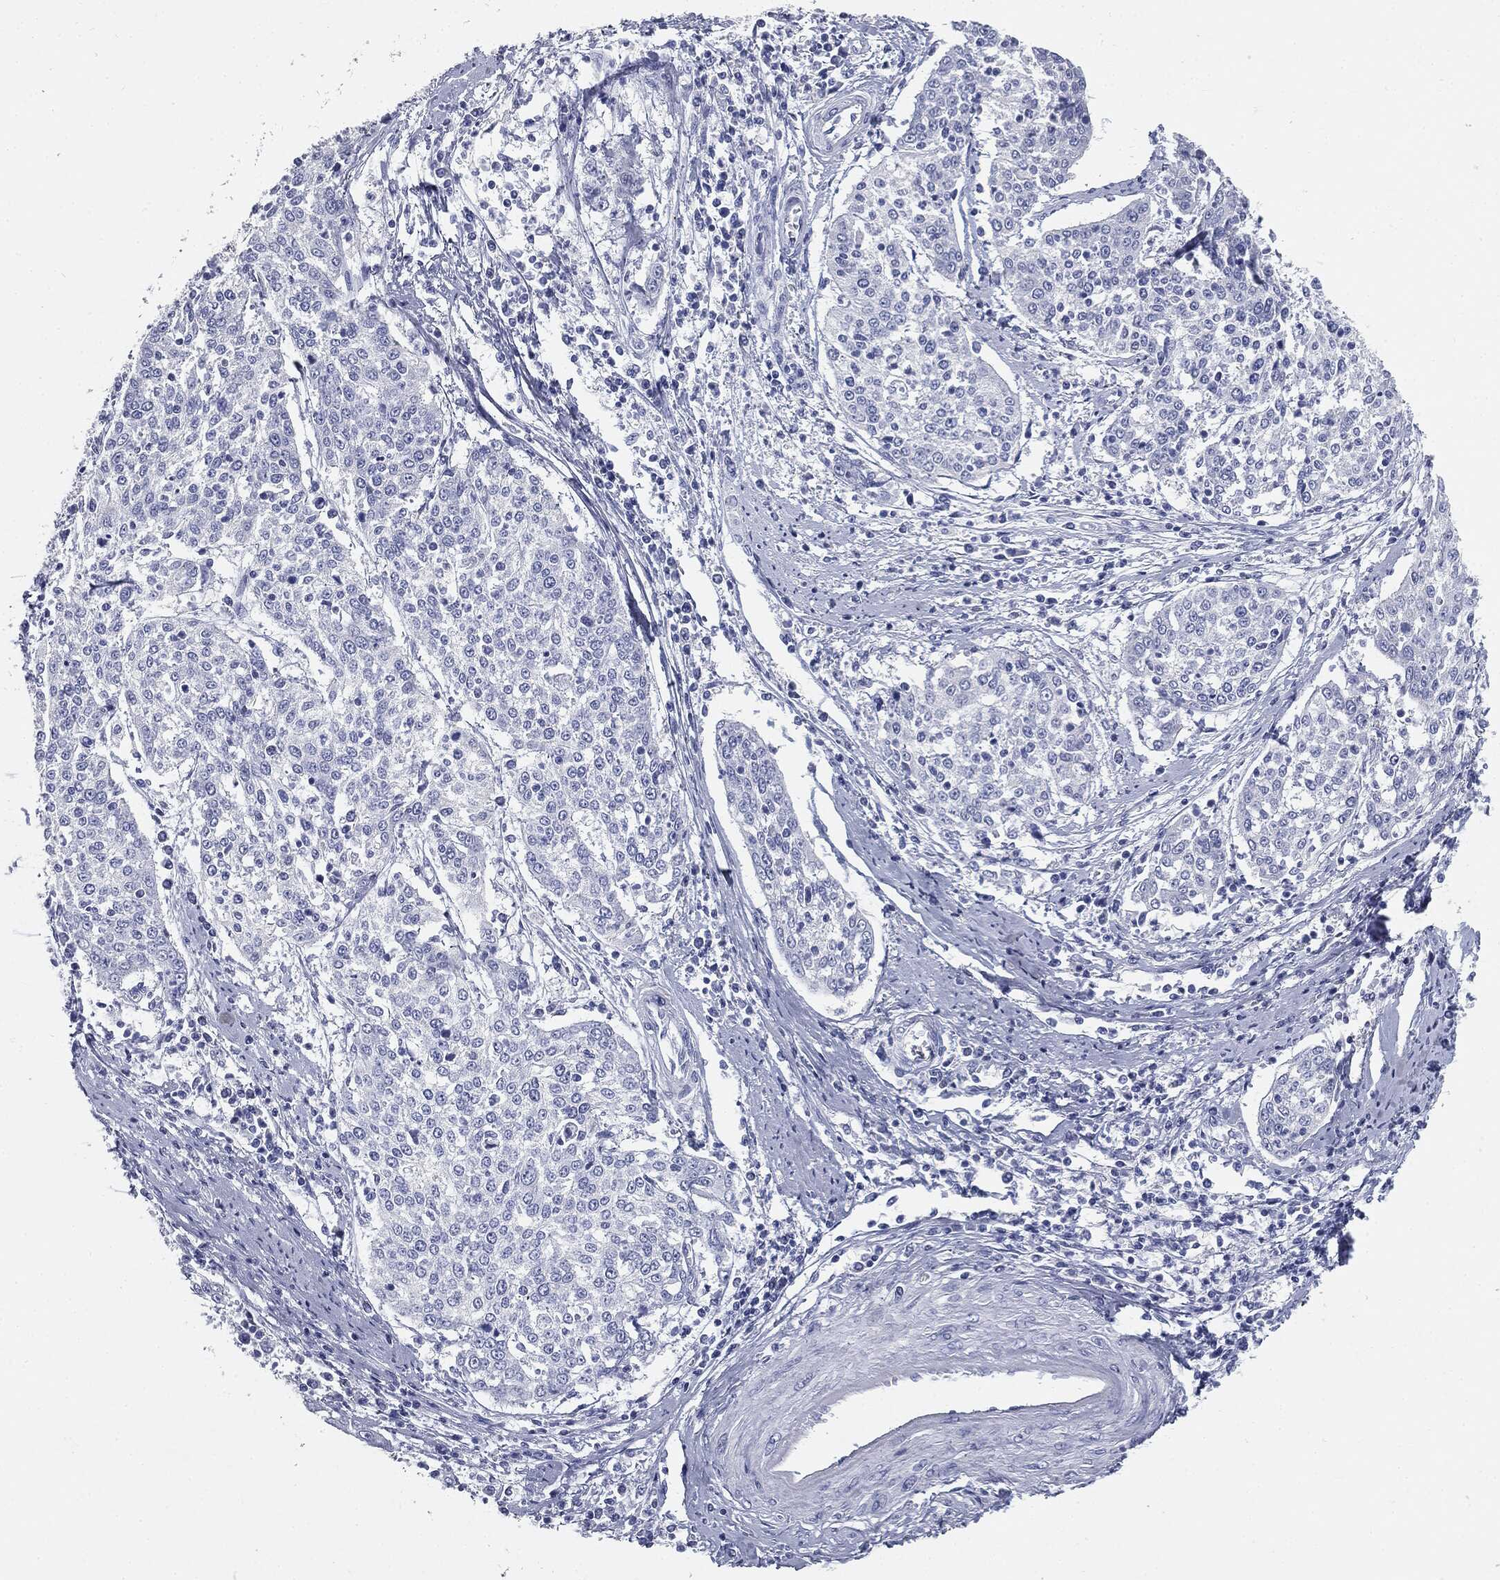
{"staining": {"intensity": "negative", "quantity": "none", "location": "none"}, "tissue": "cervical cancer", "cell_type": "Tumor cells", "image_type": "cancer", "snomed": [{"axis": "morphology", "description": "Squamous cell carcinoma, NOS"}, {"axis": "topography", "description": "Cervix"}], "caption": "Tumor cells are negative for protein expression in human cervical cancer (squamous cell carcinoma).", "gene": "CUZD1", "patient": {"sex": "female", "age": 41}}